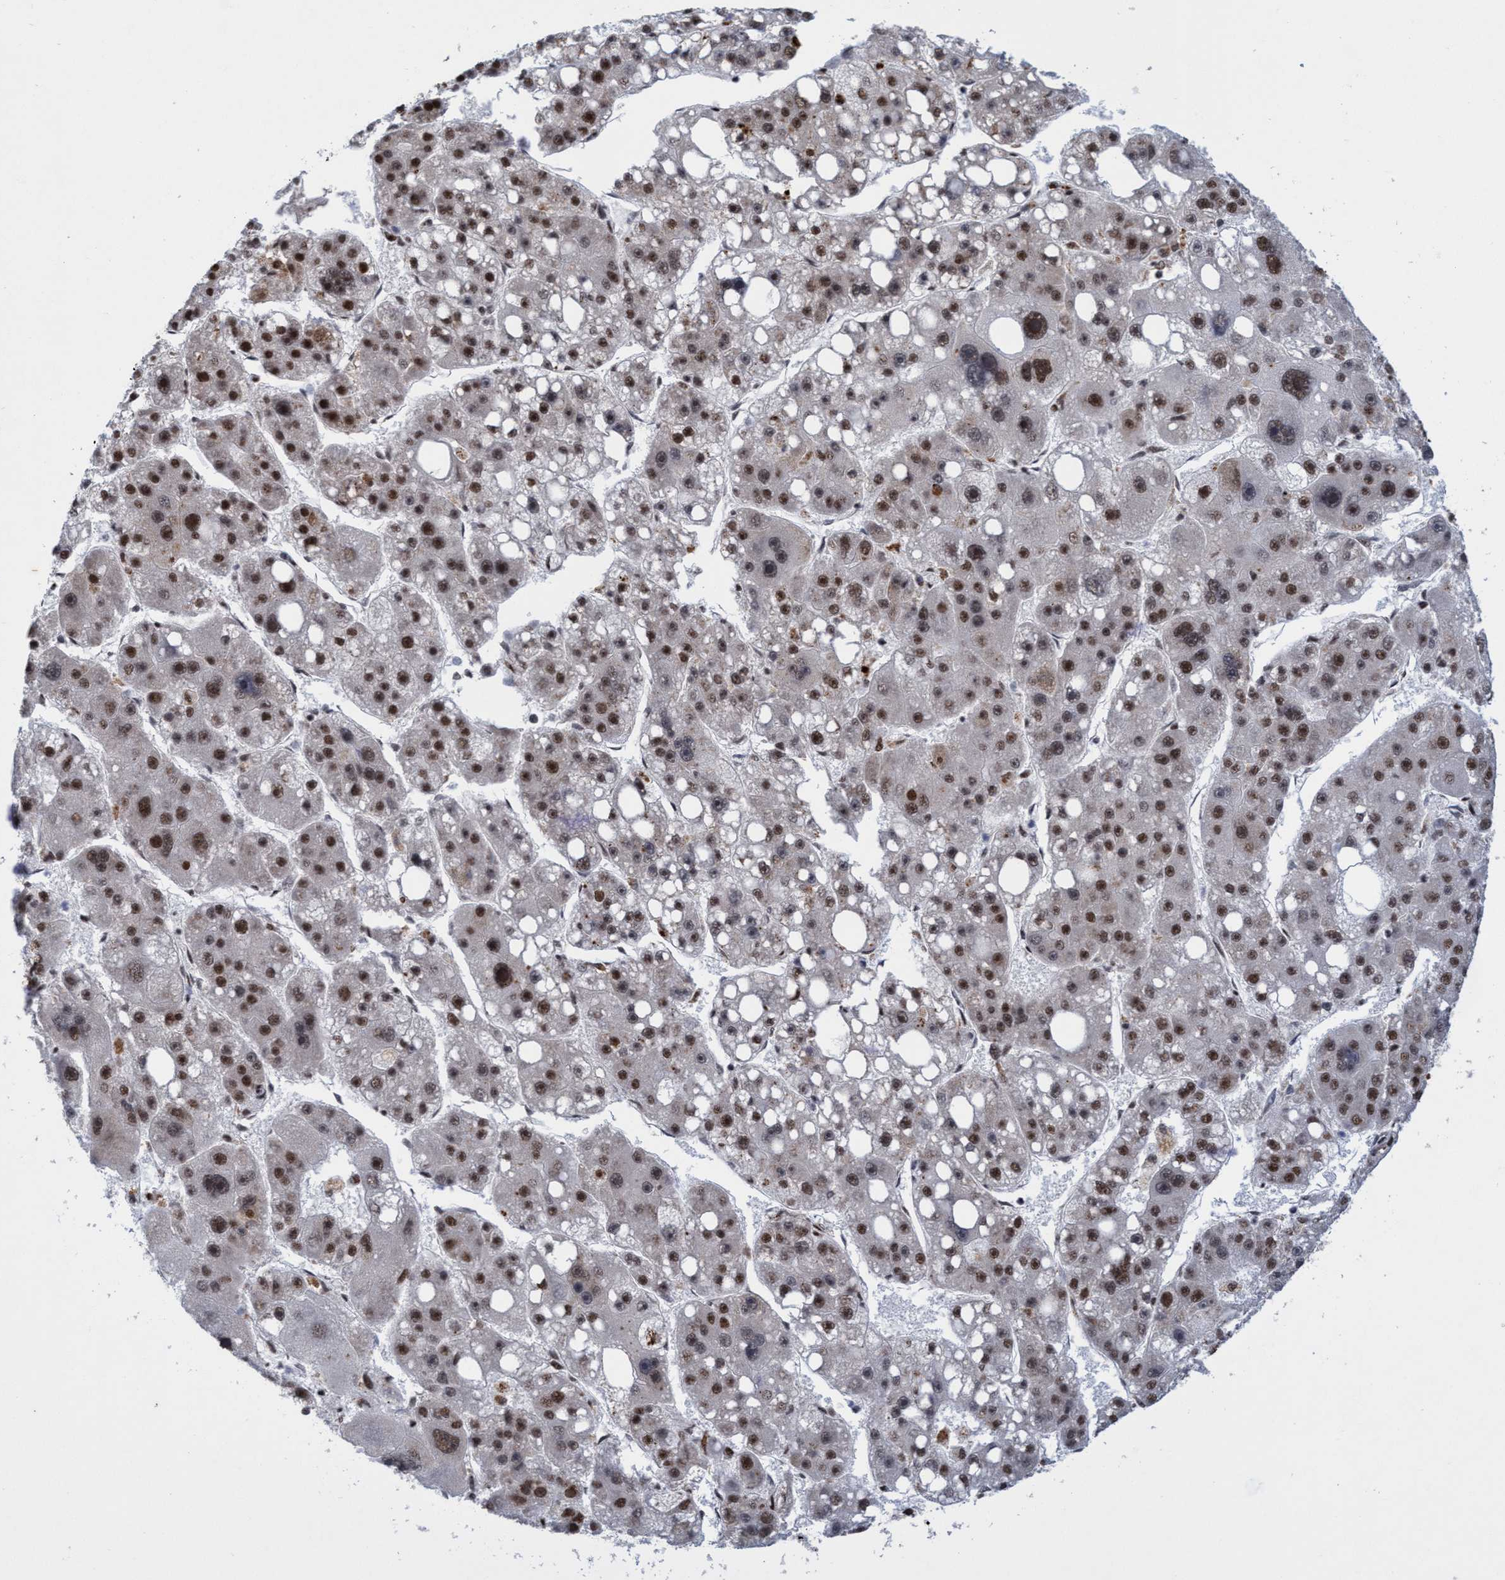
{"staining": {"intensity": "moderate", "quantity": ">75%", "location": "nuclear"}, "tissue": "liver cancer", "cell_type": "Tumor cells", "image_type": "cancer", "snomed": [{"axis": "morphology", "description": "Carcinoma, Hepatocellular, NOS"}, {"axis": "topography", "description": "Liver"}], "caption": "There is medium levels of moderate nuclear expression in tumor cells of liver cancer, as demonstrated by immunohistochemical staining (brown color).", "gene": "GLT6D1", "patient": {"sex": "female", "age": 61}}